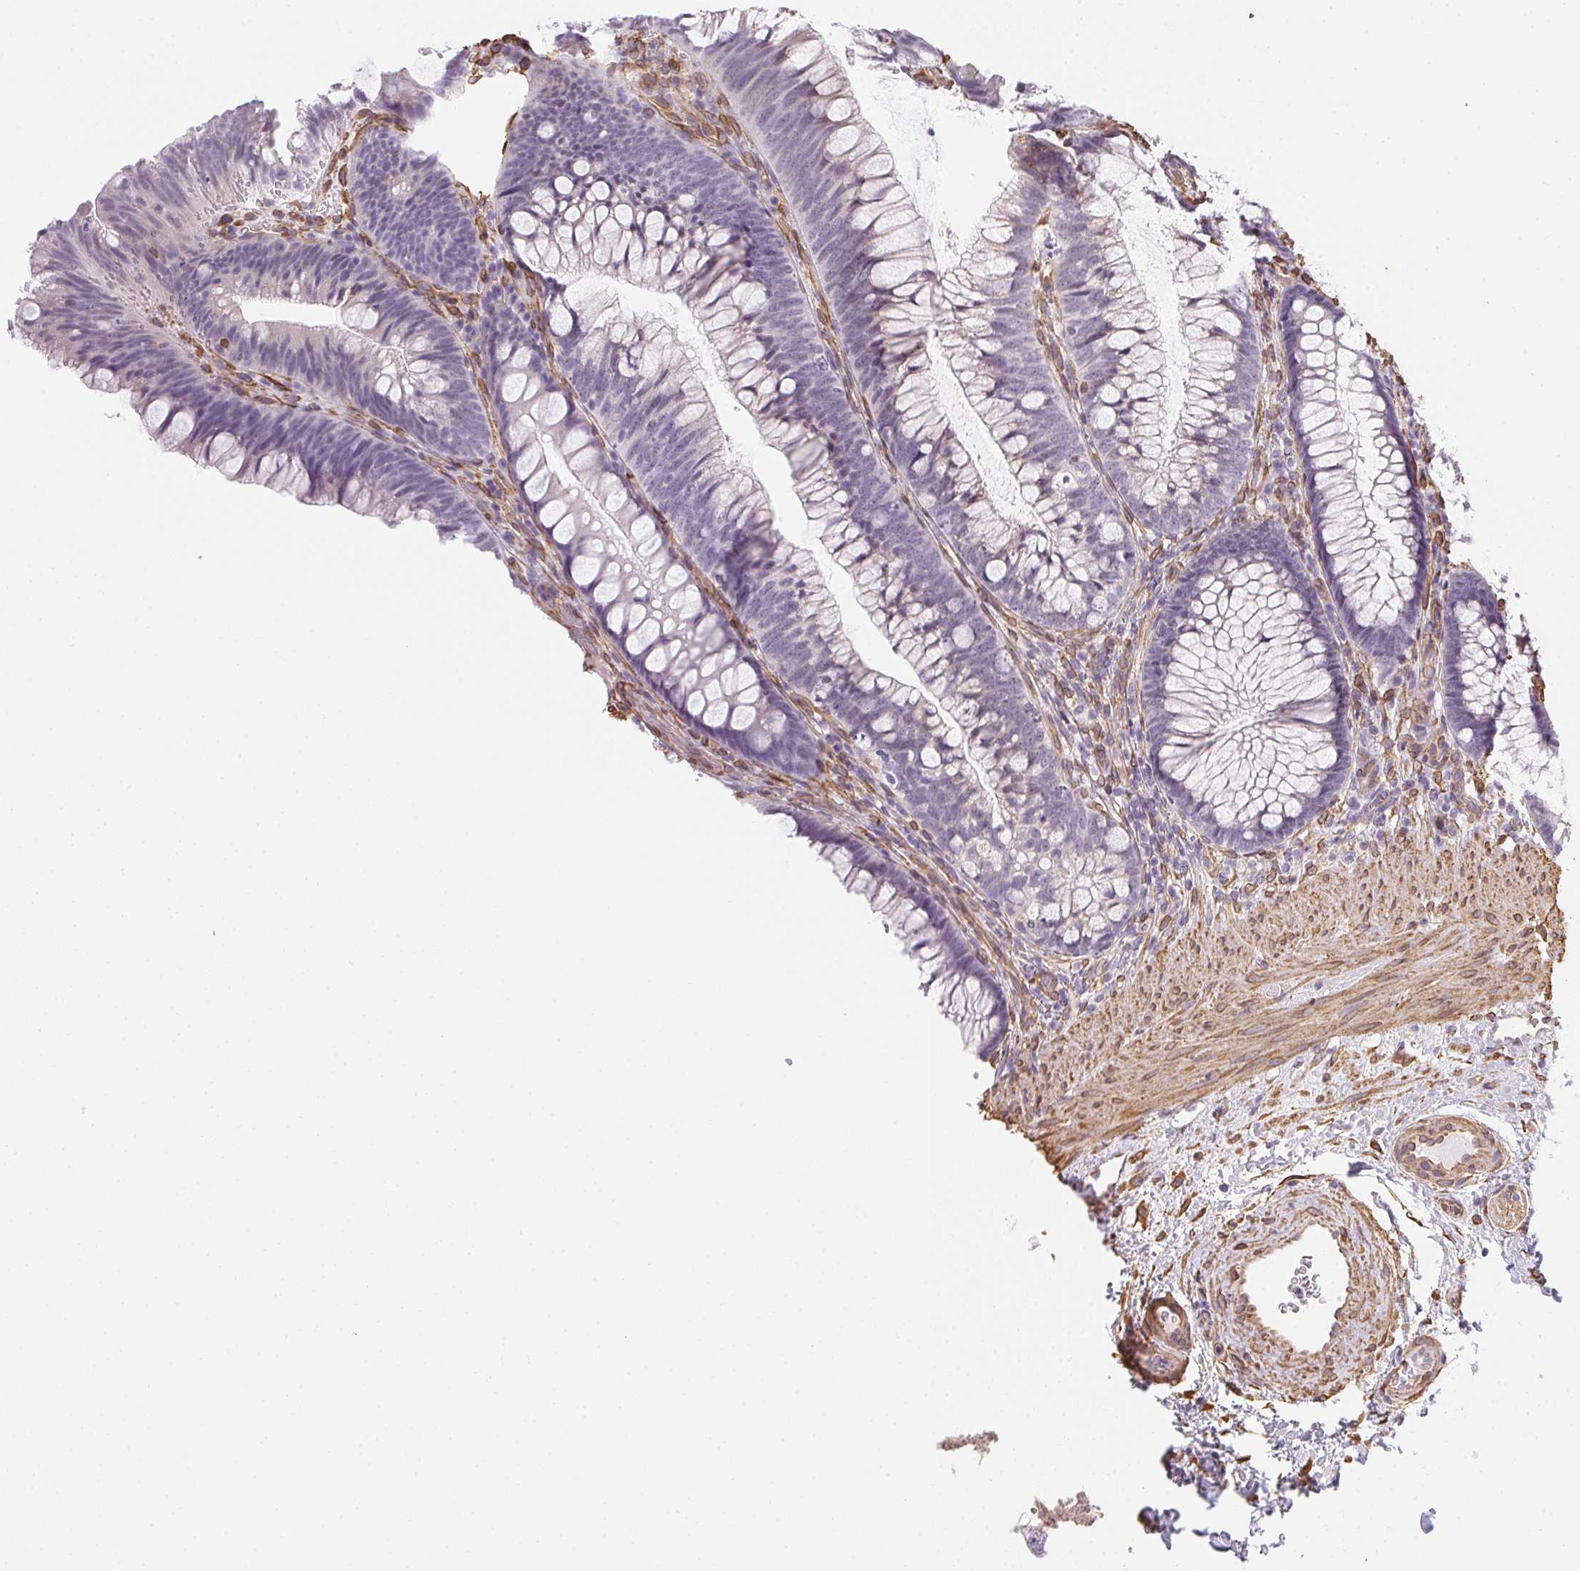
{"staining": {"intensity": "moderate", "quantity": ">75%", "location": "cytoplasmic/membranous"}, "tissue": "colon", "cell_type": "Endothelial cells", "image_type": "normal", "snomed": [{"axis": "morphology", "description": "Normal tissue, NOS"}, {"axis": "morphology", "description": "Adenoma, NOS"}, {"axis": "topography", "description": "Soft tissue"}, {"axis": "topography", "description": "Colon"}], "caption": "This photomicrograph exhibits unremarkable colon stained with immunohistochemistry to label a protein in brown. The cytoplasmic/membranous of endothelial cells show moderate positivity for the protein. Nuclei are counter-stained blue.", "gene": "RSBN1", "patient": {"sex": "male", "age": 47}}